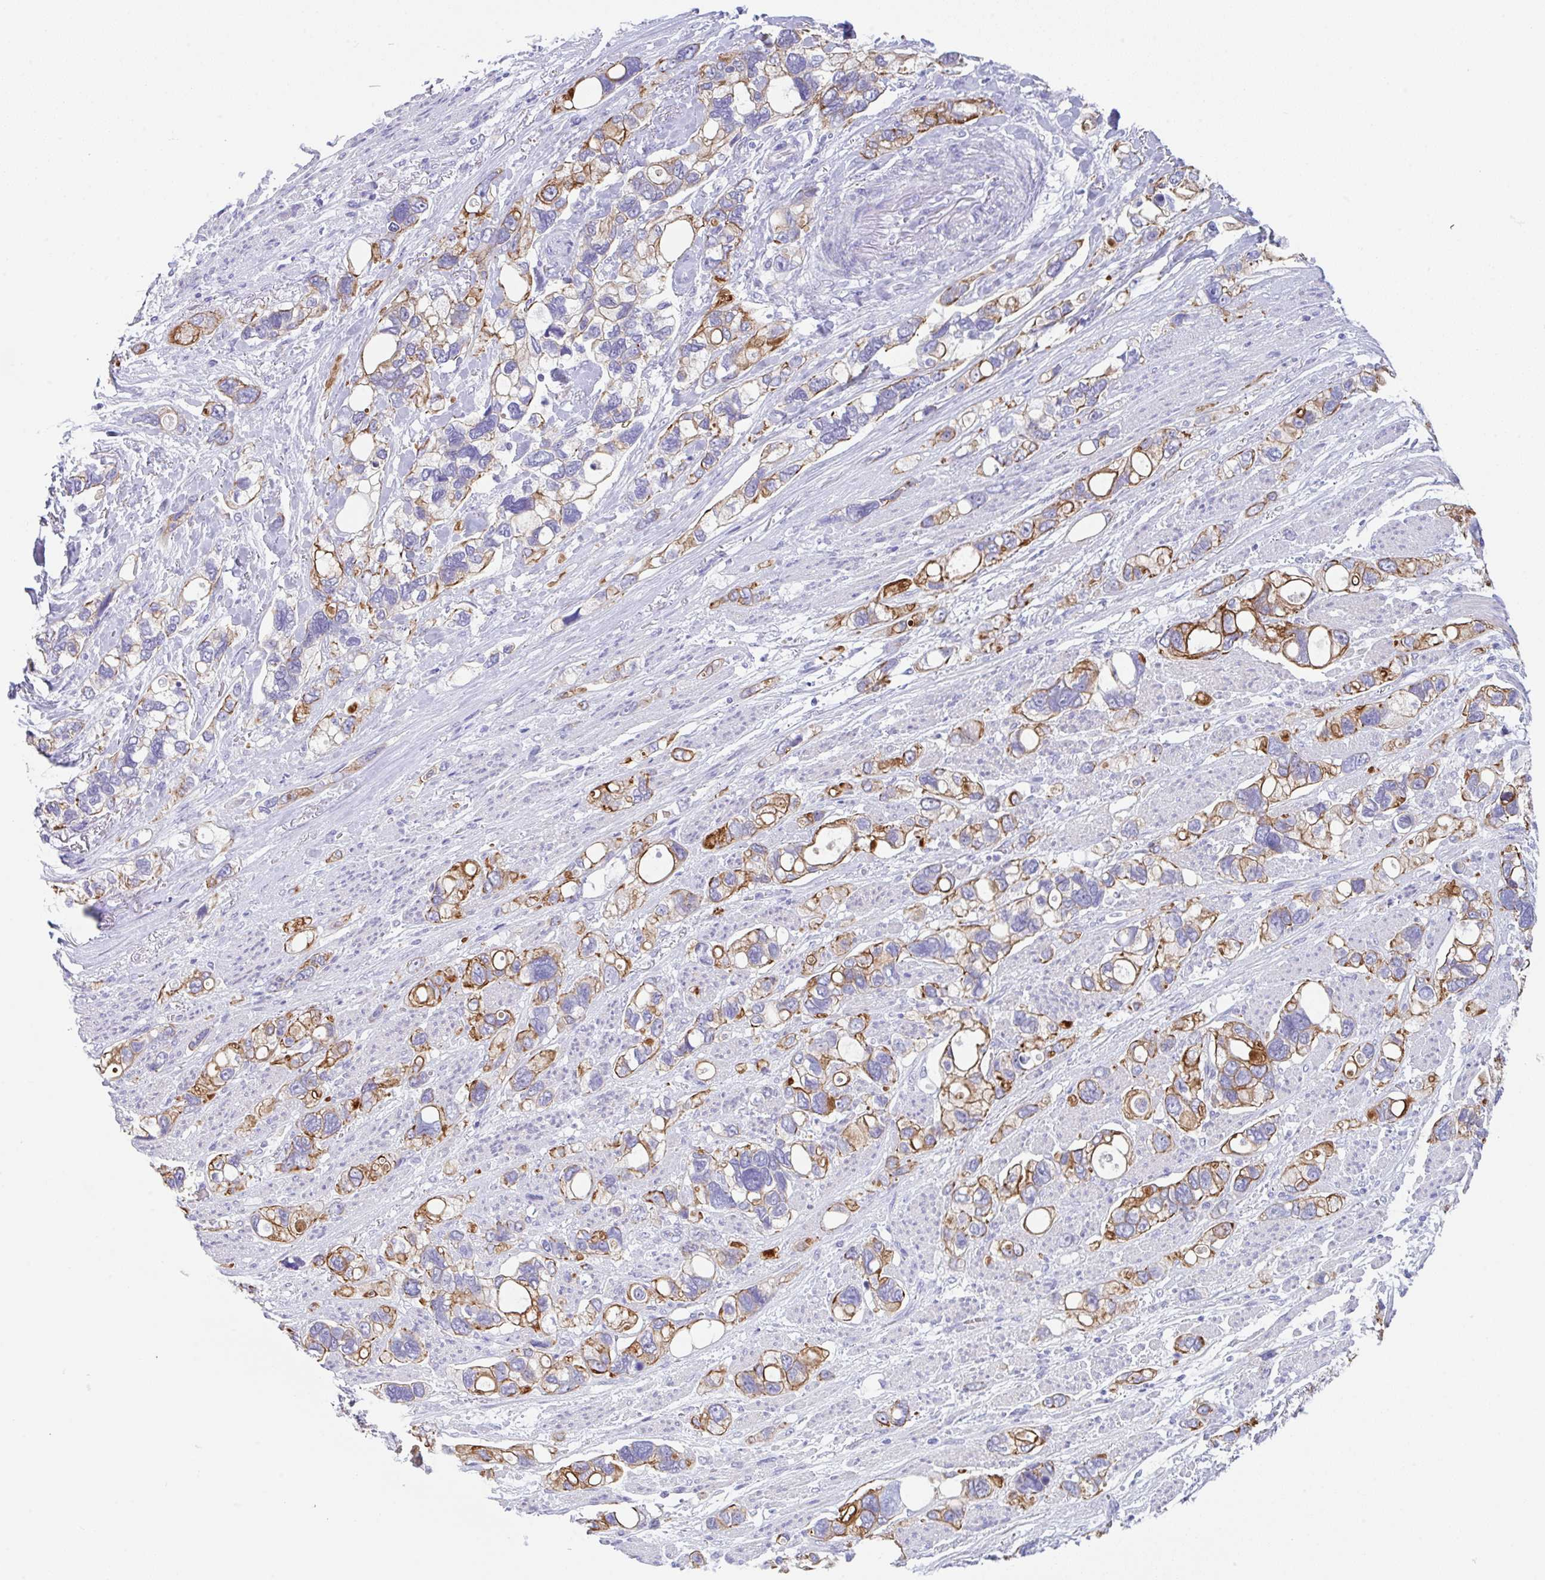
{"staining": {"intensity": "moderate", "quantity": "25%-75%", "location": "cytoplasmic/membranous"}, "tissue": "stomach cancer", "cell_type": "Tumor cells", "image_type": "cancer", "snomed": [{"axis": "morphology", "description": "Adenocarcinoma, NOS"}, {"axis": "topography", "description": "Stomach, upper"}], "caption": "Tumor cells exhibit moderate cytoplasmic/membranous expression in about 25%-75% of cells in stomach adenocarcinoma.", "gene": "TRAF4", "patient": {"sex": "female", "age": 81}}